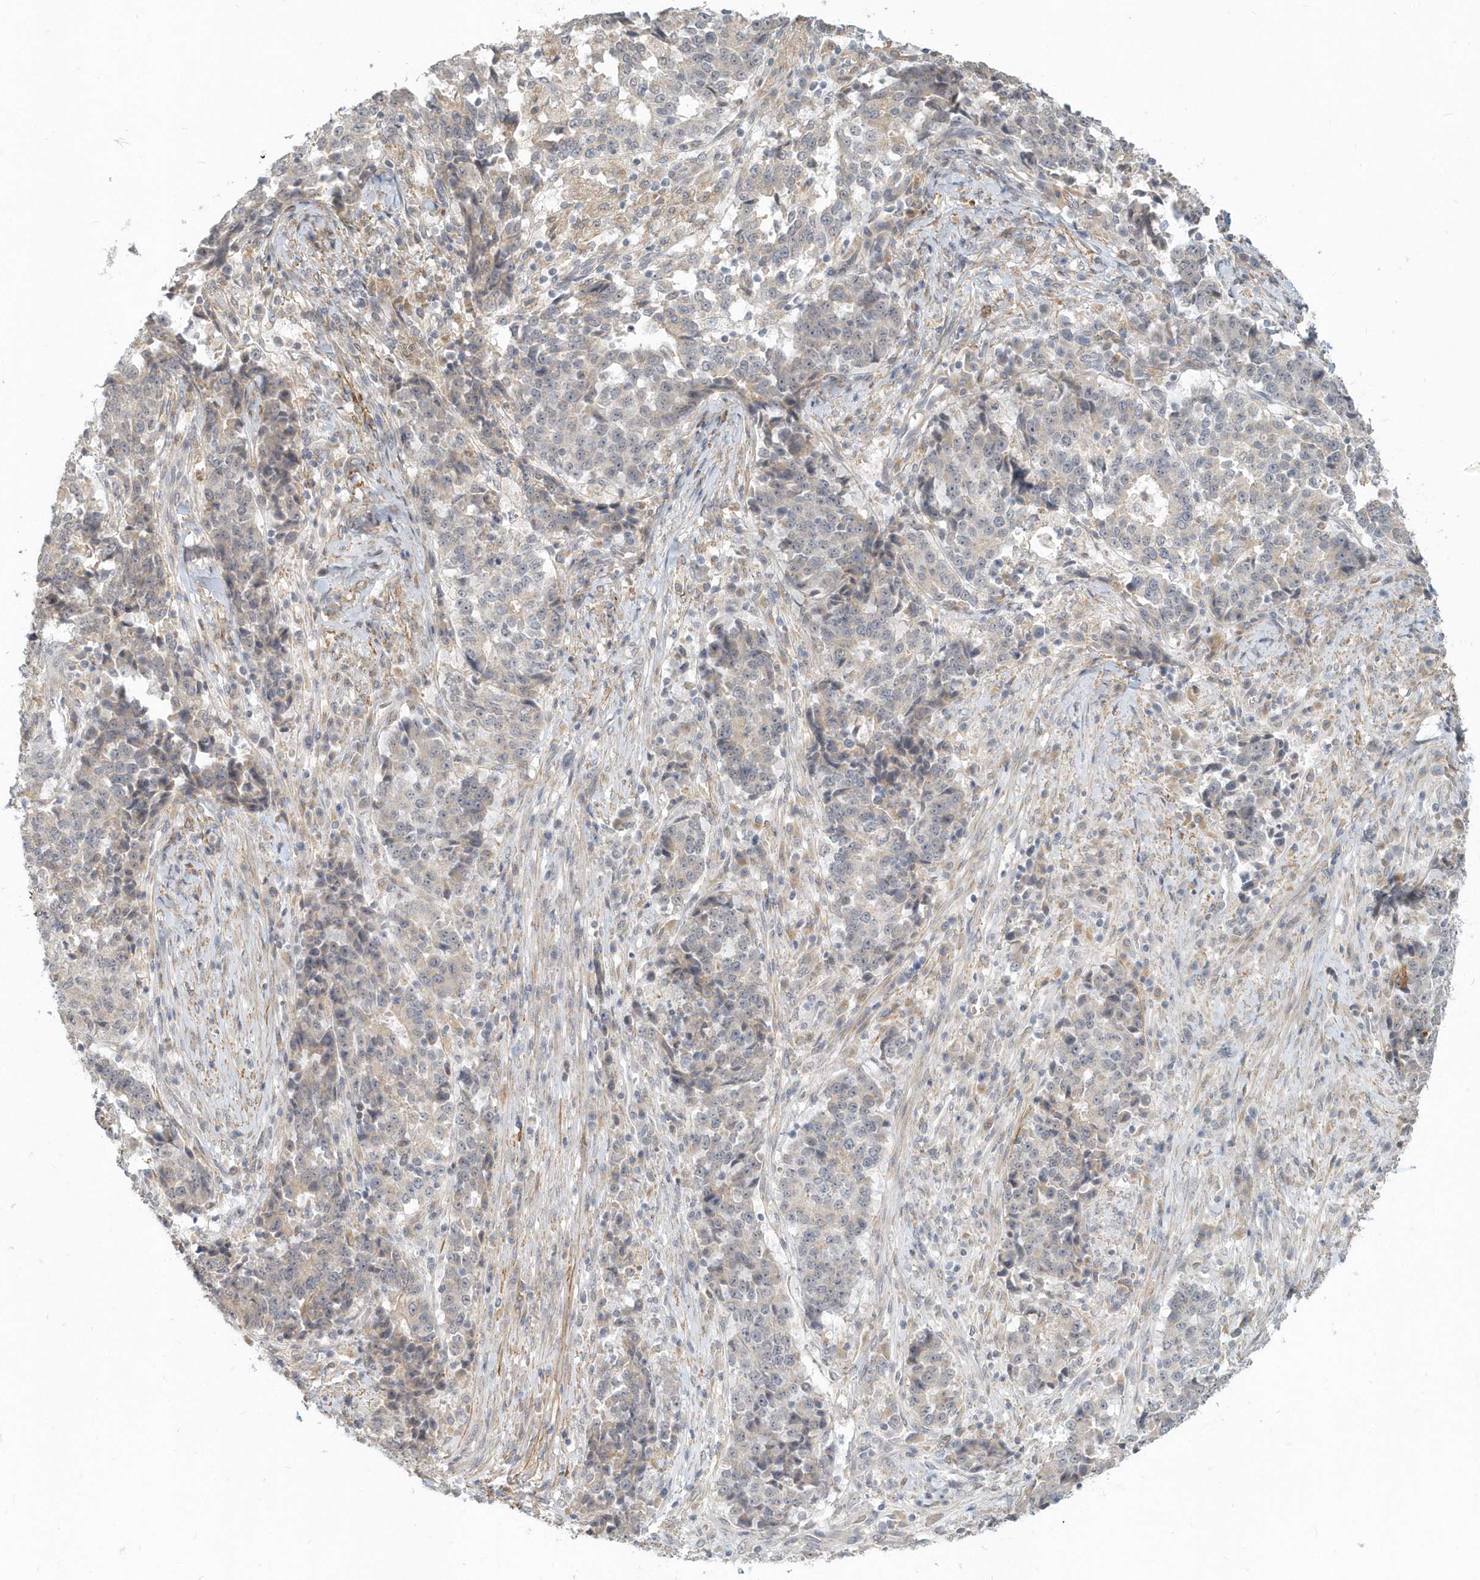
{"staining": {"intensity": "negative", "quantity": "none", "location": "none"}, "tissue": "stomach cancer", "cell_type": "Tumor cells", "image_type": "cancer", "snomed": [{"axis": "morphology", "description": "Adenocarcinoma, NOS"}, {"axis": "topography", "description": "Stomach"}], "caption": "A micrograph of stomach cancer stained for a protein exhibits no brown staining in tumor cells.", "gene": "NAPB", "patient": {"sex": "male", "age": 59}}